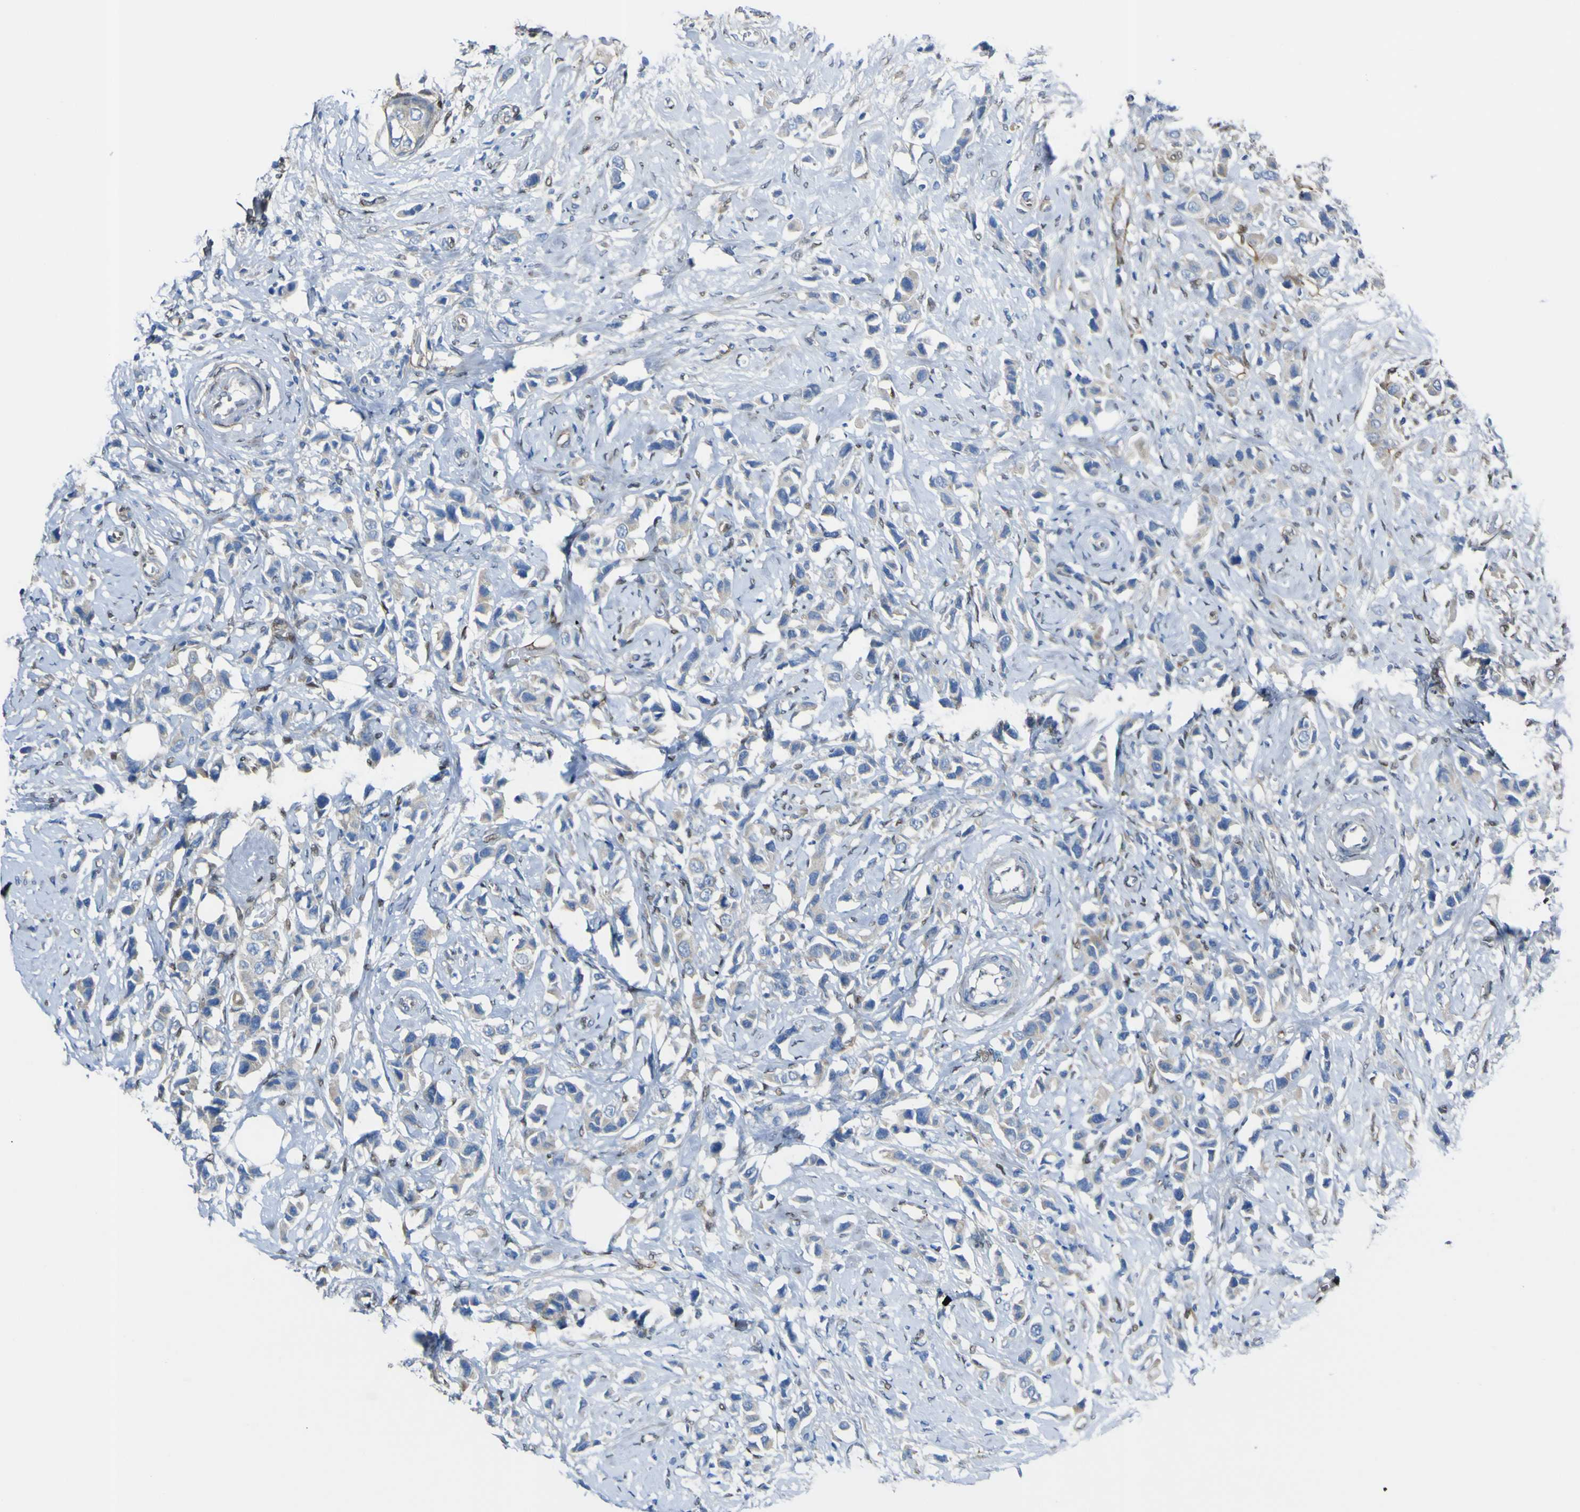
{"staining": {"intensity": "weak", "quantity": "25%-75%", "location": "cytoplasmic/membranous"}, "tissue": "breast cancer", "cell_type": "Tumor cells", "image_type": "cancer", "snomed": [{"axis": "morphology", "description": "Normal tissue, NOS"}, {"axis": "morphology", "description": "Duct carcinoma"}, {"axis": "topography", "description": "Breast"}], "caption": "Breast cancer (invasive ductal carcinoma) stained with DAB (3,3'-diaminobenzidine) IHC displays low levels of weak cytoplasmic/membranous positivity in approximately 25%-75% of tumor cells.", "gene": "LRRN1", "patient": {"sex": "female", "age": 50}}